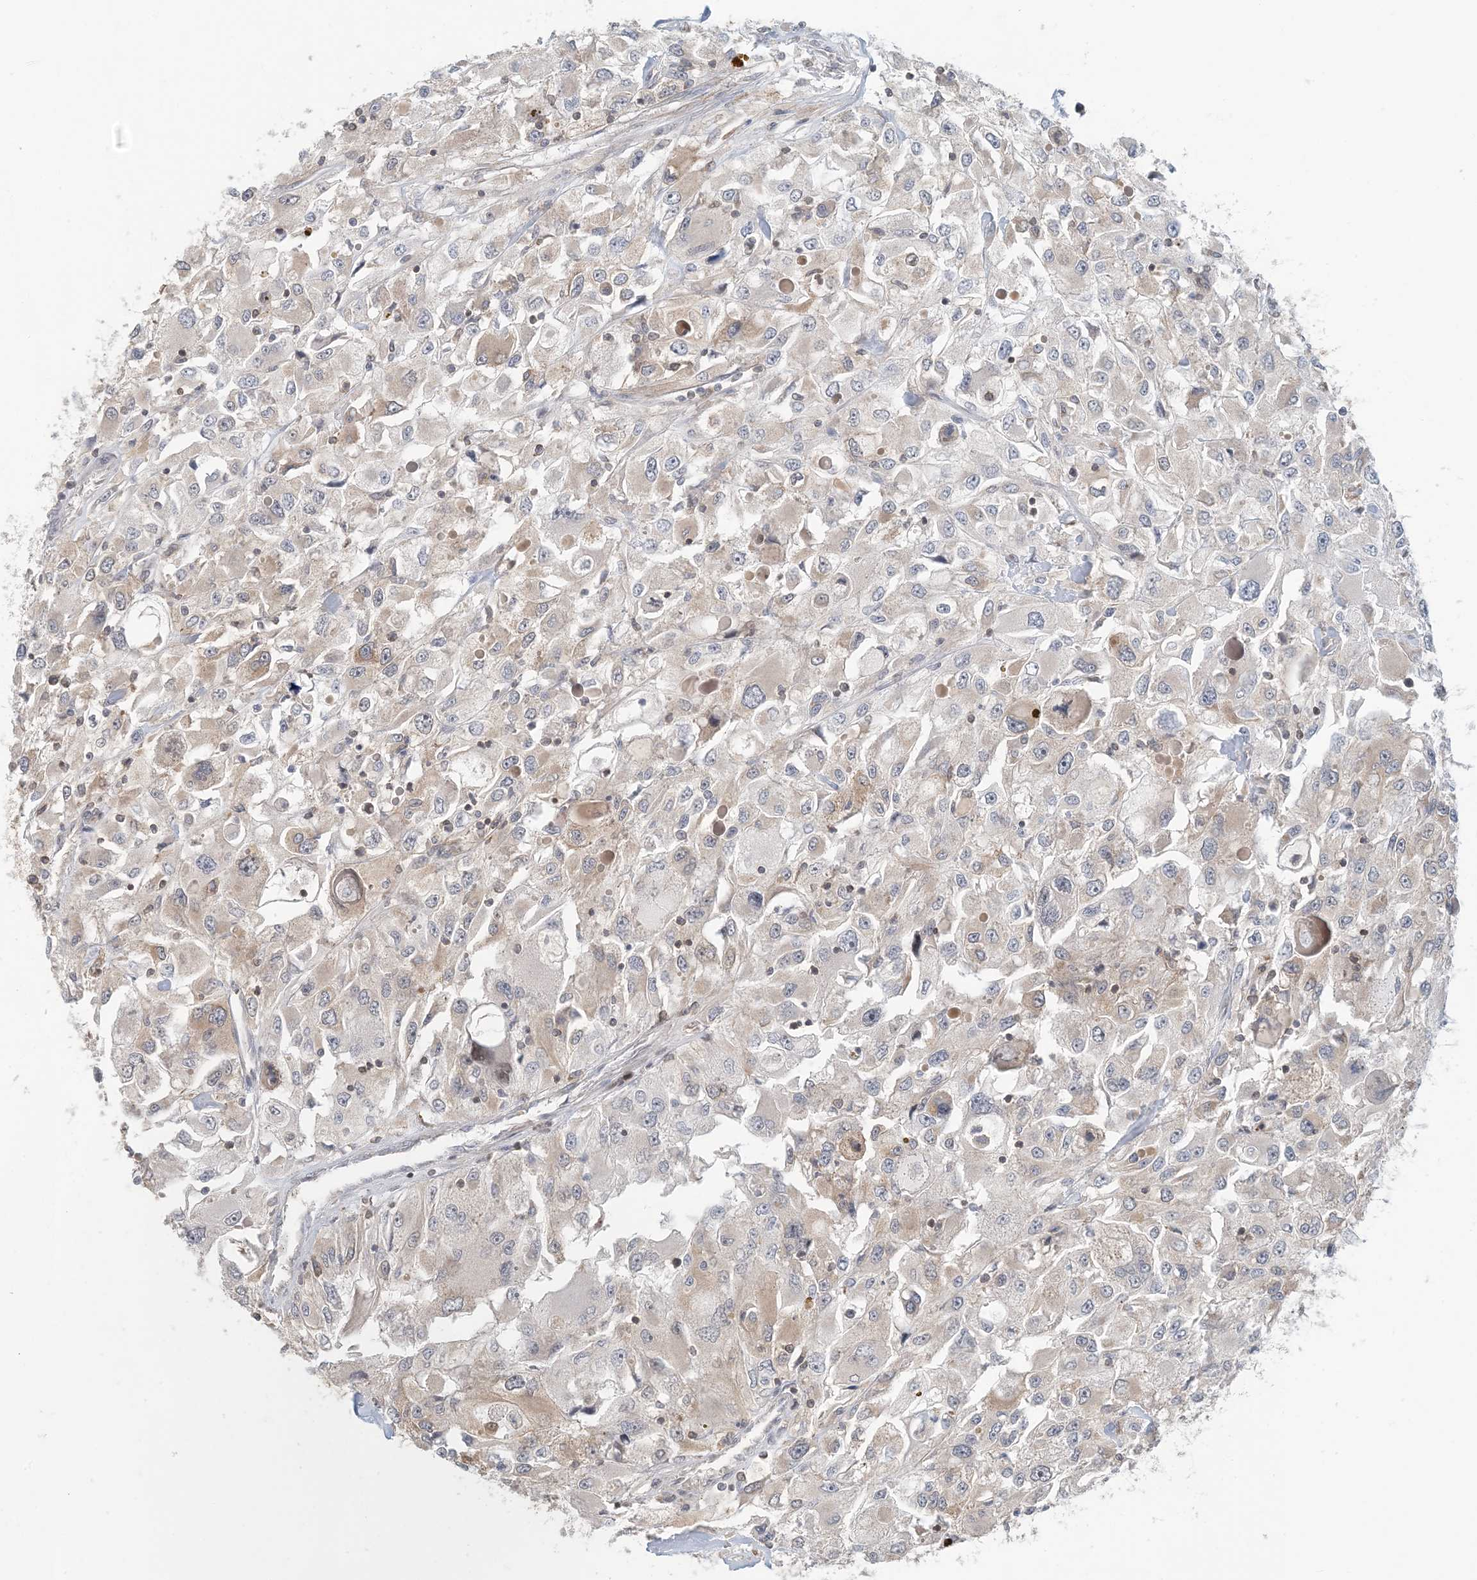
{"staining": {"intensity": "weak", "quantity": "<25%", "location": "cytoplasmic/membranous"}, "tissue": "renal cancer", "cell_type": "Tumor cells", "image_type": "cancer", "snomed": [{"axis": "morphology", "description": "Adenocarcinoma, NOS"}, {"axis": "topography", "description": "Kidney"}], "caption": "Immunohistochemistry micrograph of neoplastic tissue: renal adenocarcinoma stained with DAB demonstrates no significant protein staining in tumor cells.", "gene": "ATP13A2", "patient": {"sex": "female", "age": 52}}